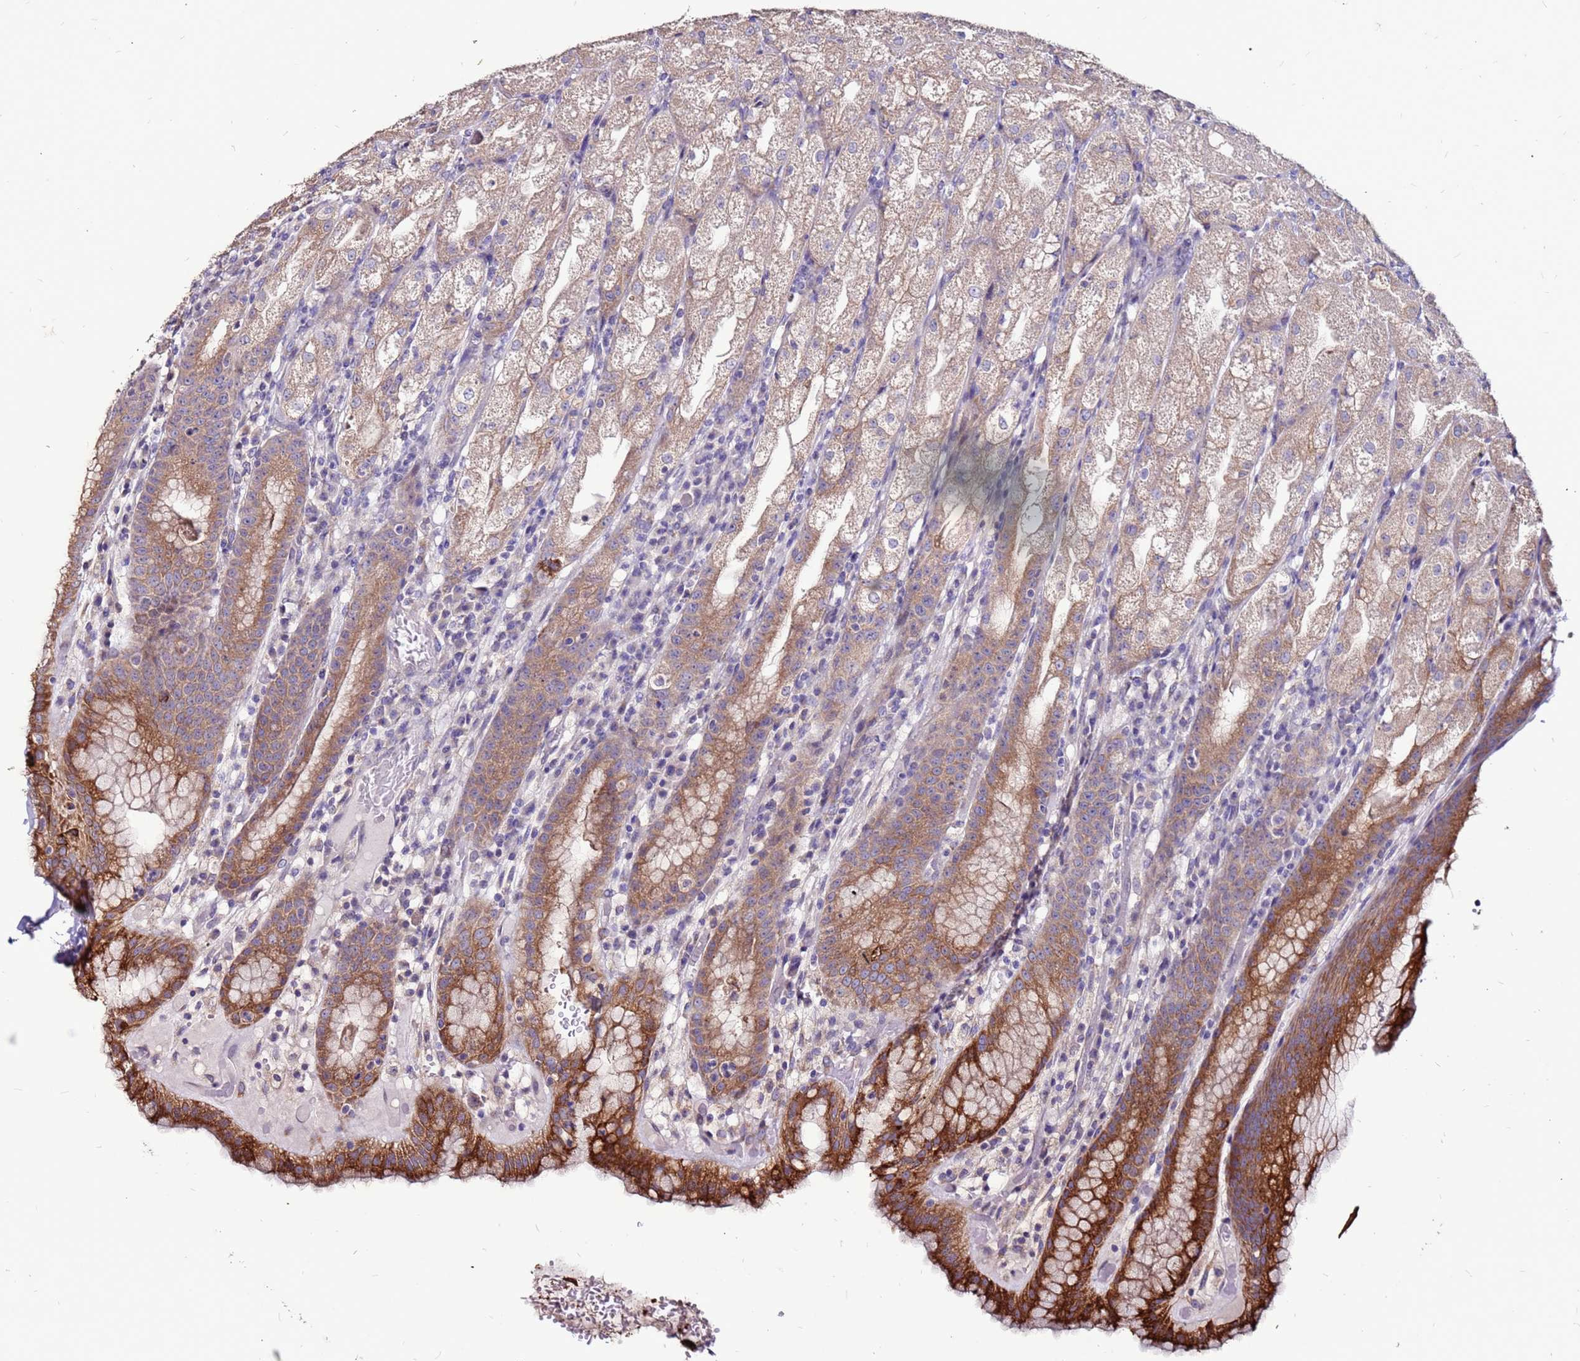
{"staining": {"intensity": "strong", "quantity": "<25%", "location": "cytoplasmic/membranous"}, "tissue": "stomach", "cell_type": "Glandular cells", "image_type": "normal", "snomed": [{"axis": "morphology", "description": "Normal tissue, NOS"}, {"axis": "topography", "description": "Stomach, upper"}], "caption": "An image of stomach stained for a protein reveals strong cytoplasmic/membranous brown staining in glandular cells. The protein is shown in brown color, while the nuclei are stained blue.", "gene": "SLC44A3", "patient": {"sex": "male", "age": 52}}